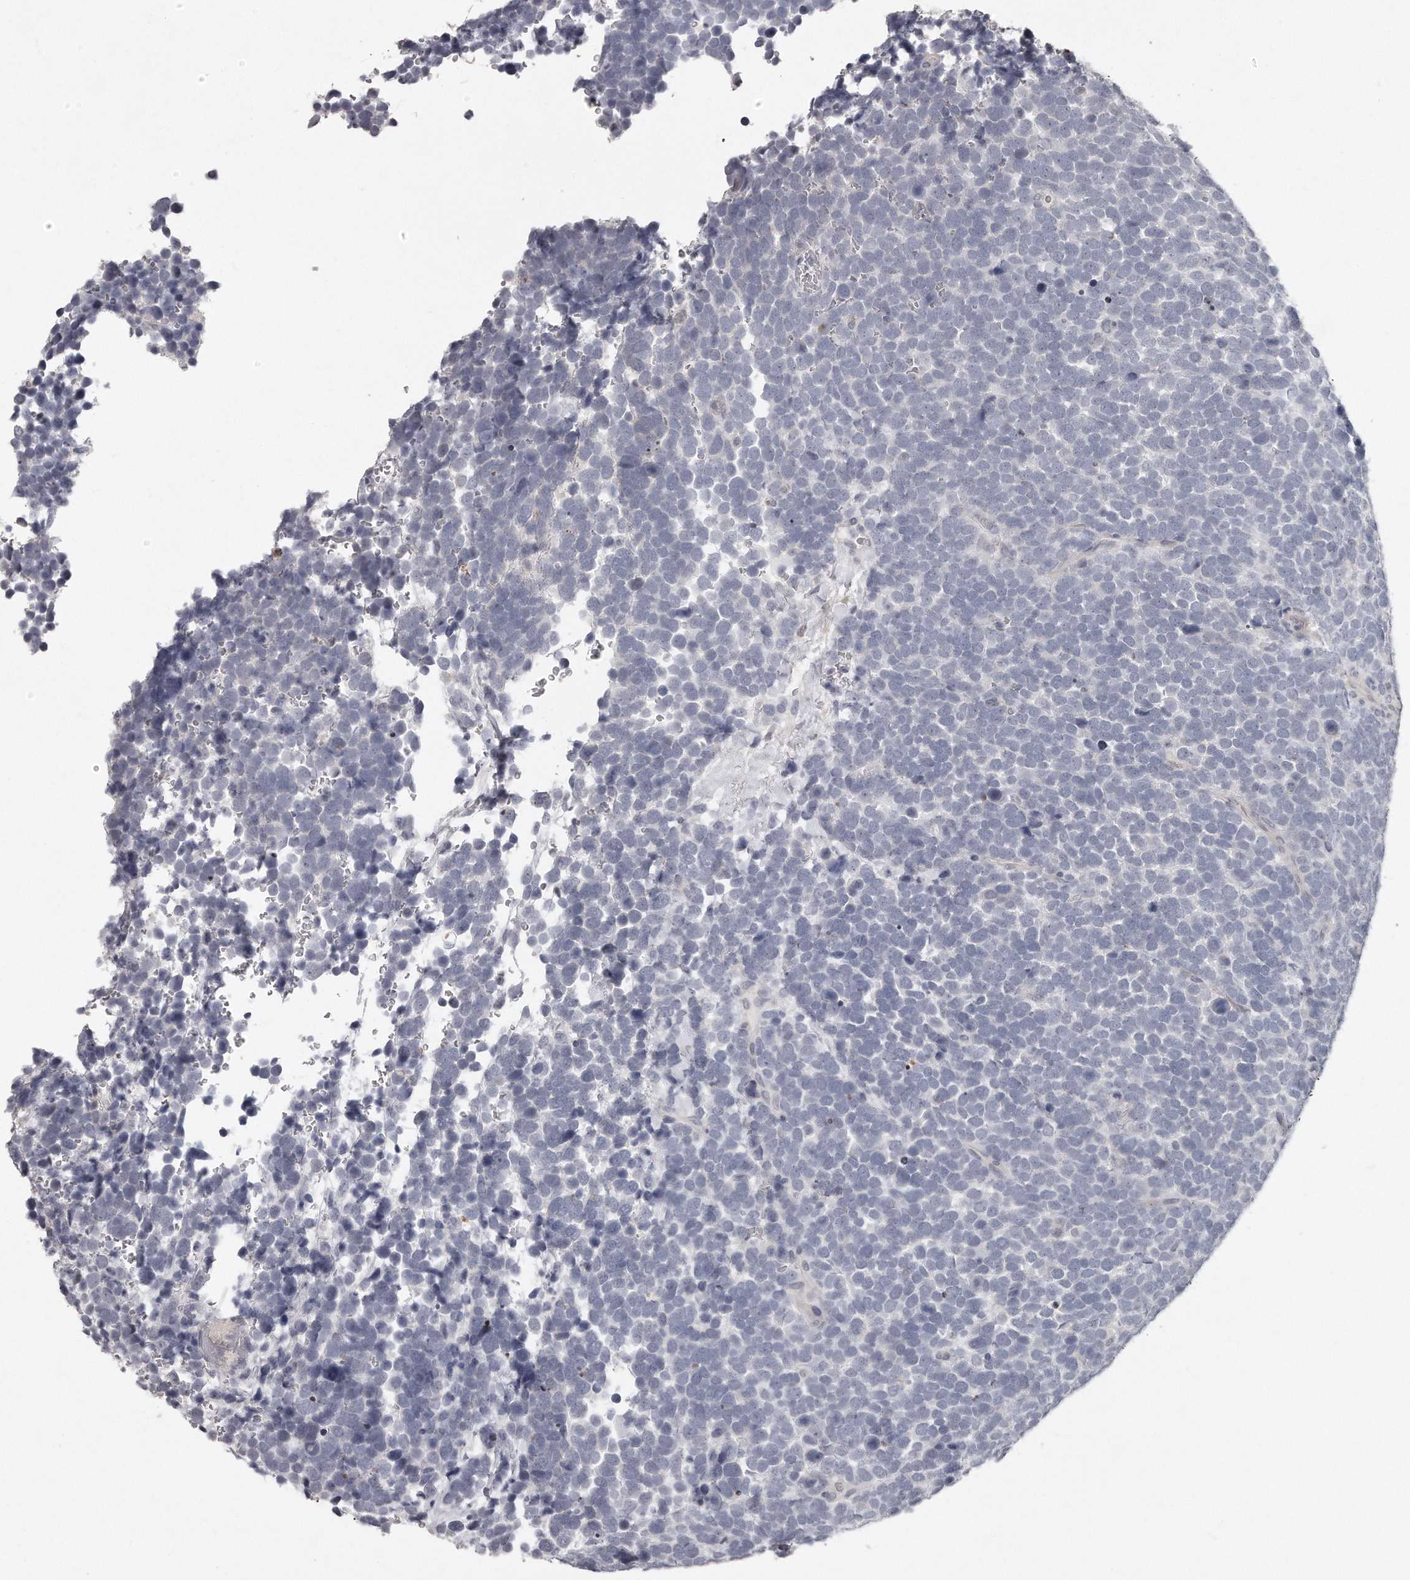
{"staining": {"intensity": "negative", "quantity": "none", "location": "none"}, "tissue": "urothelial cancer", "cell_type": "Tumor cells", "image_type": "cancer", "snomed": [{"axis": "morphology", "description": "Urothelial carcinoma, High grade"}, {"axis": "topography", "description": "Urinary bladder"}], "caption": "Immunohistochemistry of high-grade urothelial carcinoma shows no positivity in tumor cells.", "gene": "GGCT", "patient": {"sex": "female", "age": 82}}